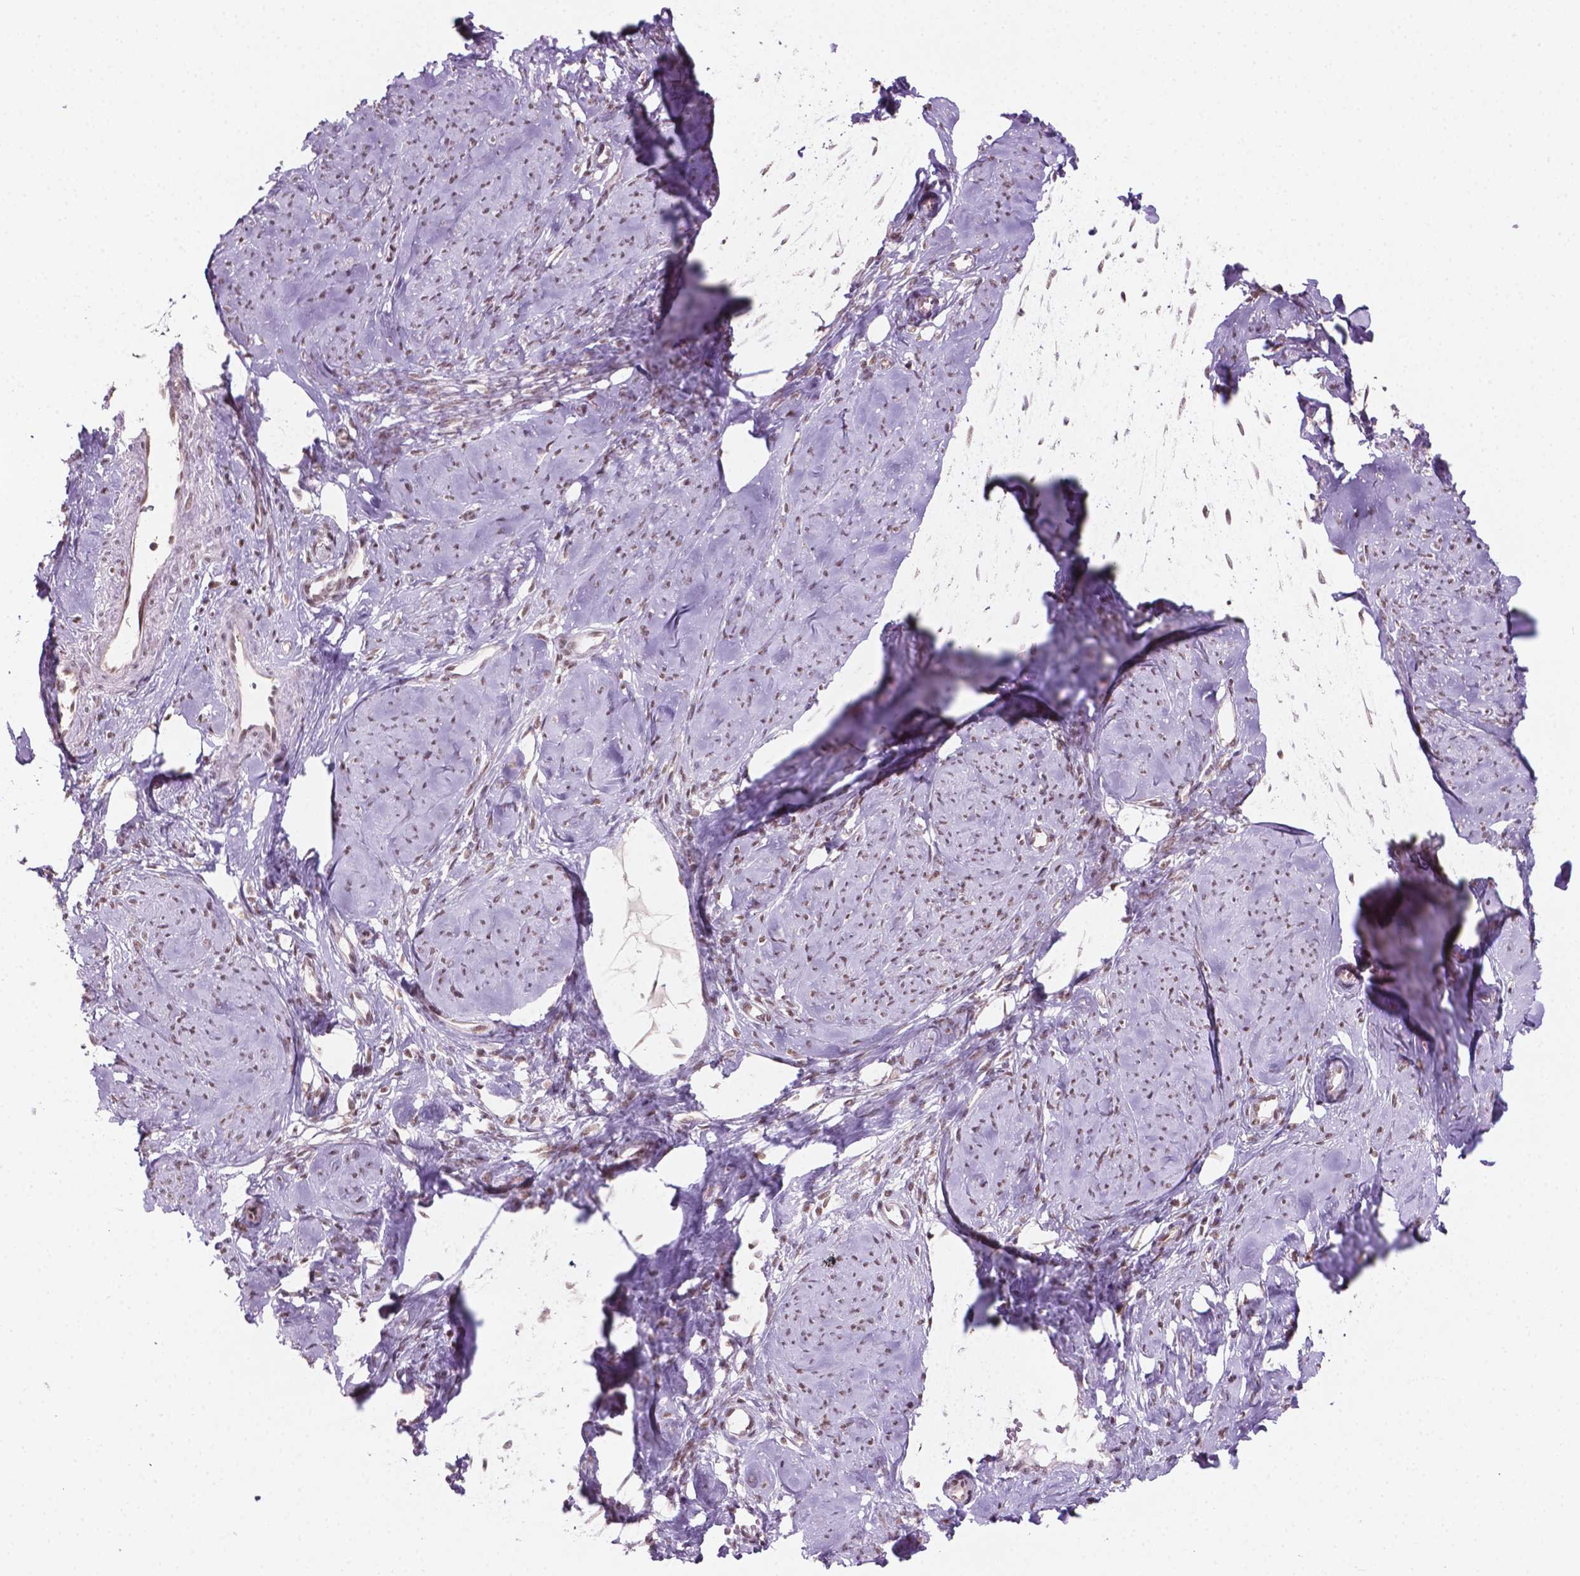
{"staining": {"intensity": "weak", "quantity": "25%-75%", "location": "nuclear"}, "tissue": "smooth muscle", "cell_type": "Smooth muscle cells", "image_type": "normal", "snomed": [{"axis": "morphology", "description": "Normal tissue, NOS"}, {"axis": "topography", "description": "Smooth muscle"}], "caption": "A photomicrograph showing weak nuclear expression in approximately 25%-75% of smooth muscle cells in normal smooth muscle, as visualized by brown immunohistochemical staining.", "gene": "PHAX", "patient": {"sex": "female", "age": 48}}